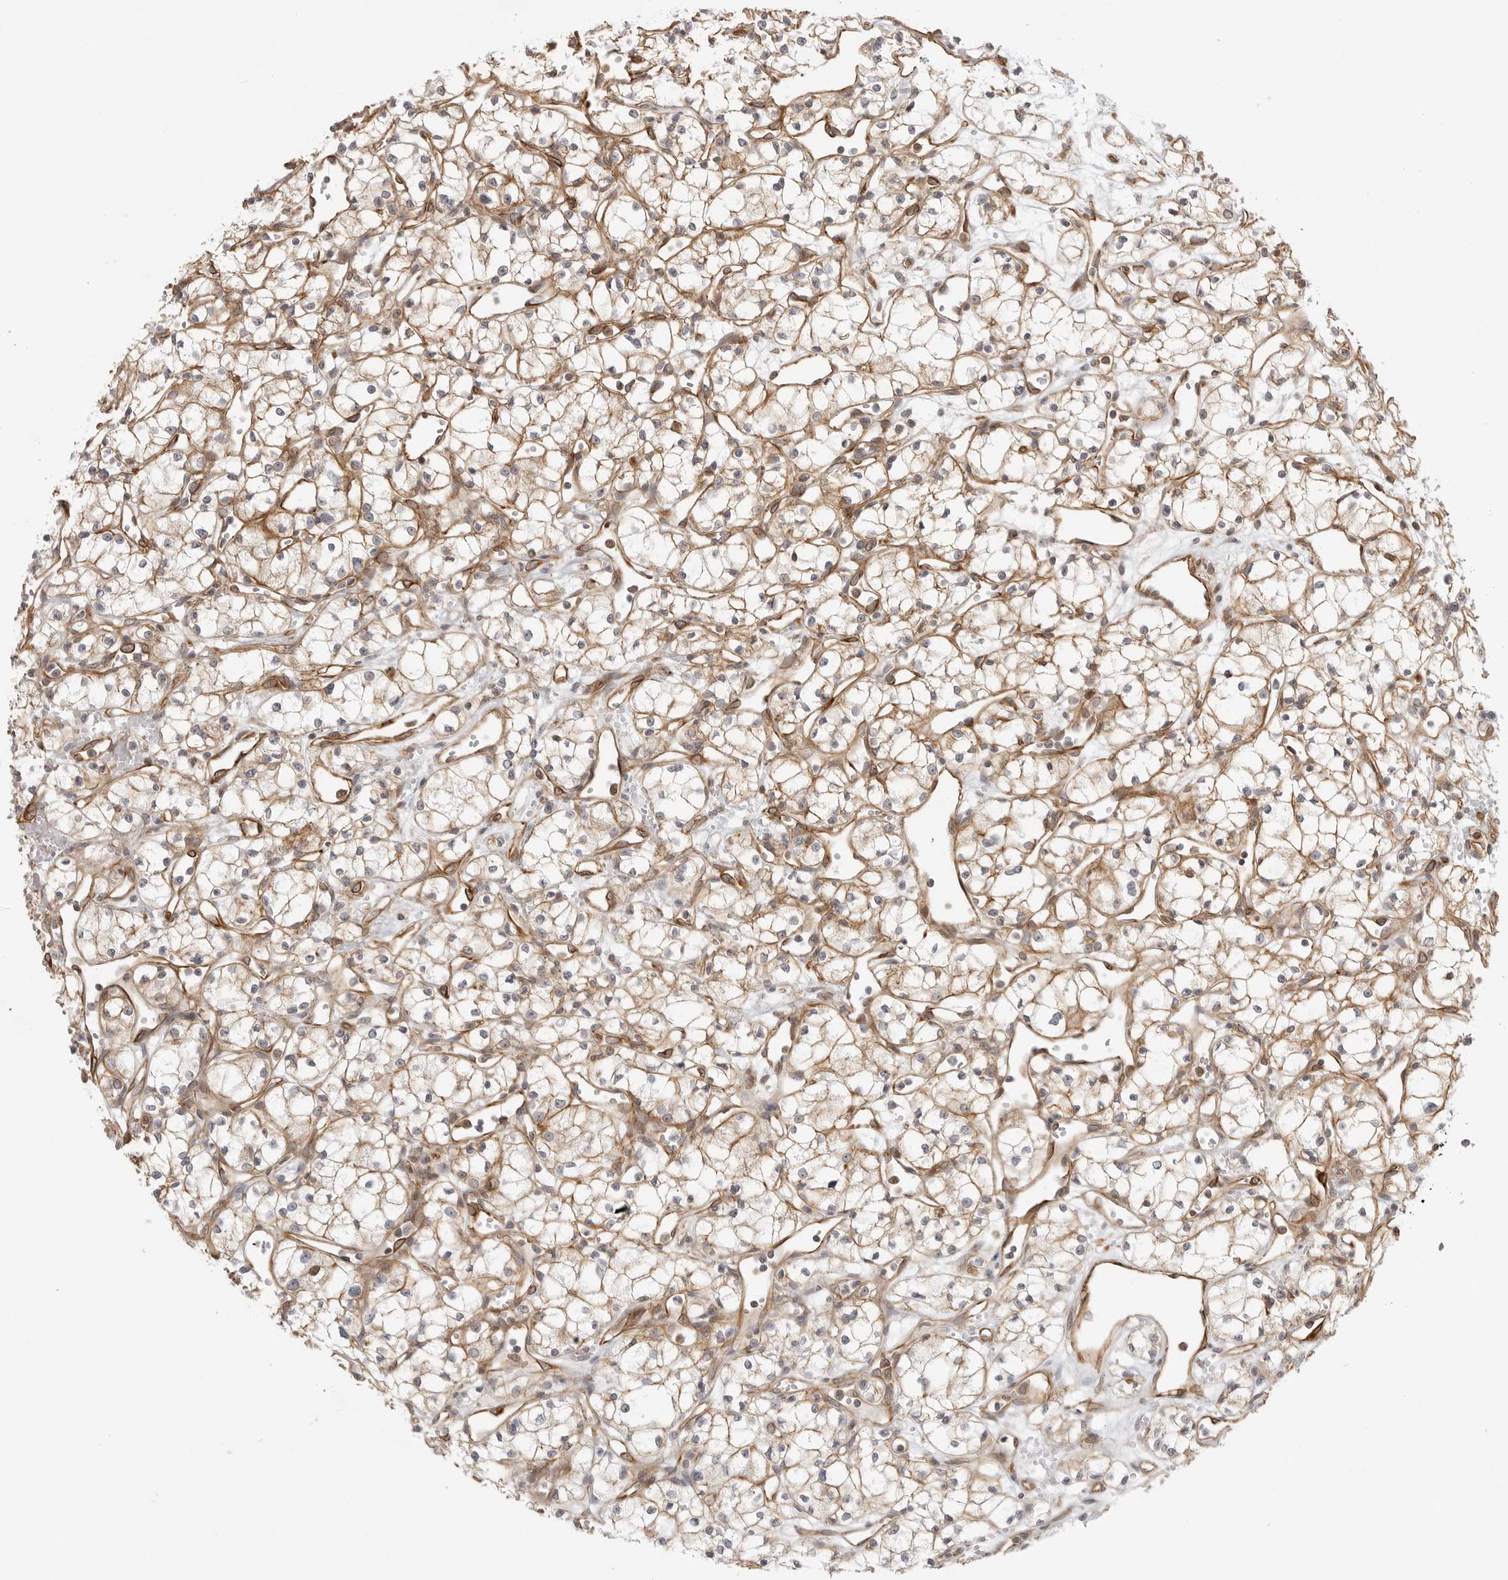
{"staining": {"intensity": "negative", "quantity": "none", "location": "none"}, "tissue": "renal cancer", "cell_type": "Tumor cells", "image_type": "cancer", "snomed": [{"axis": "morphology", "description": "Adenocarcinoma, NOS"}, {"axis": "topography", "description": "Kidney"}], "caption": "This is a micrograph of IHC staining of renal adenocarcinoma, which shows no positivity in tumor cells.", "gene": "ATOH7", "patient": {"sex": "male", "age": 59}}